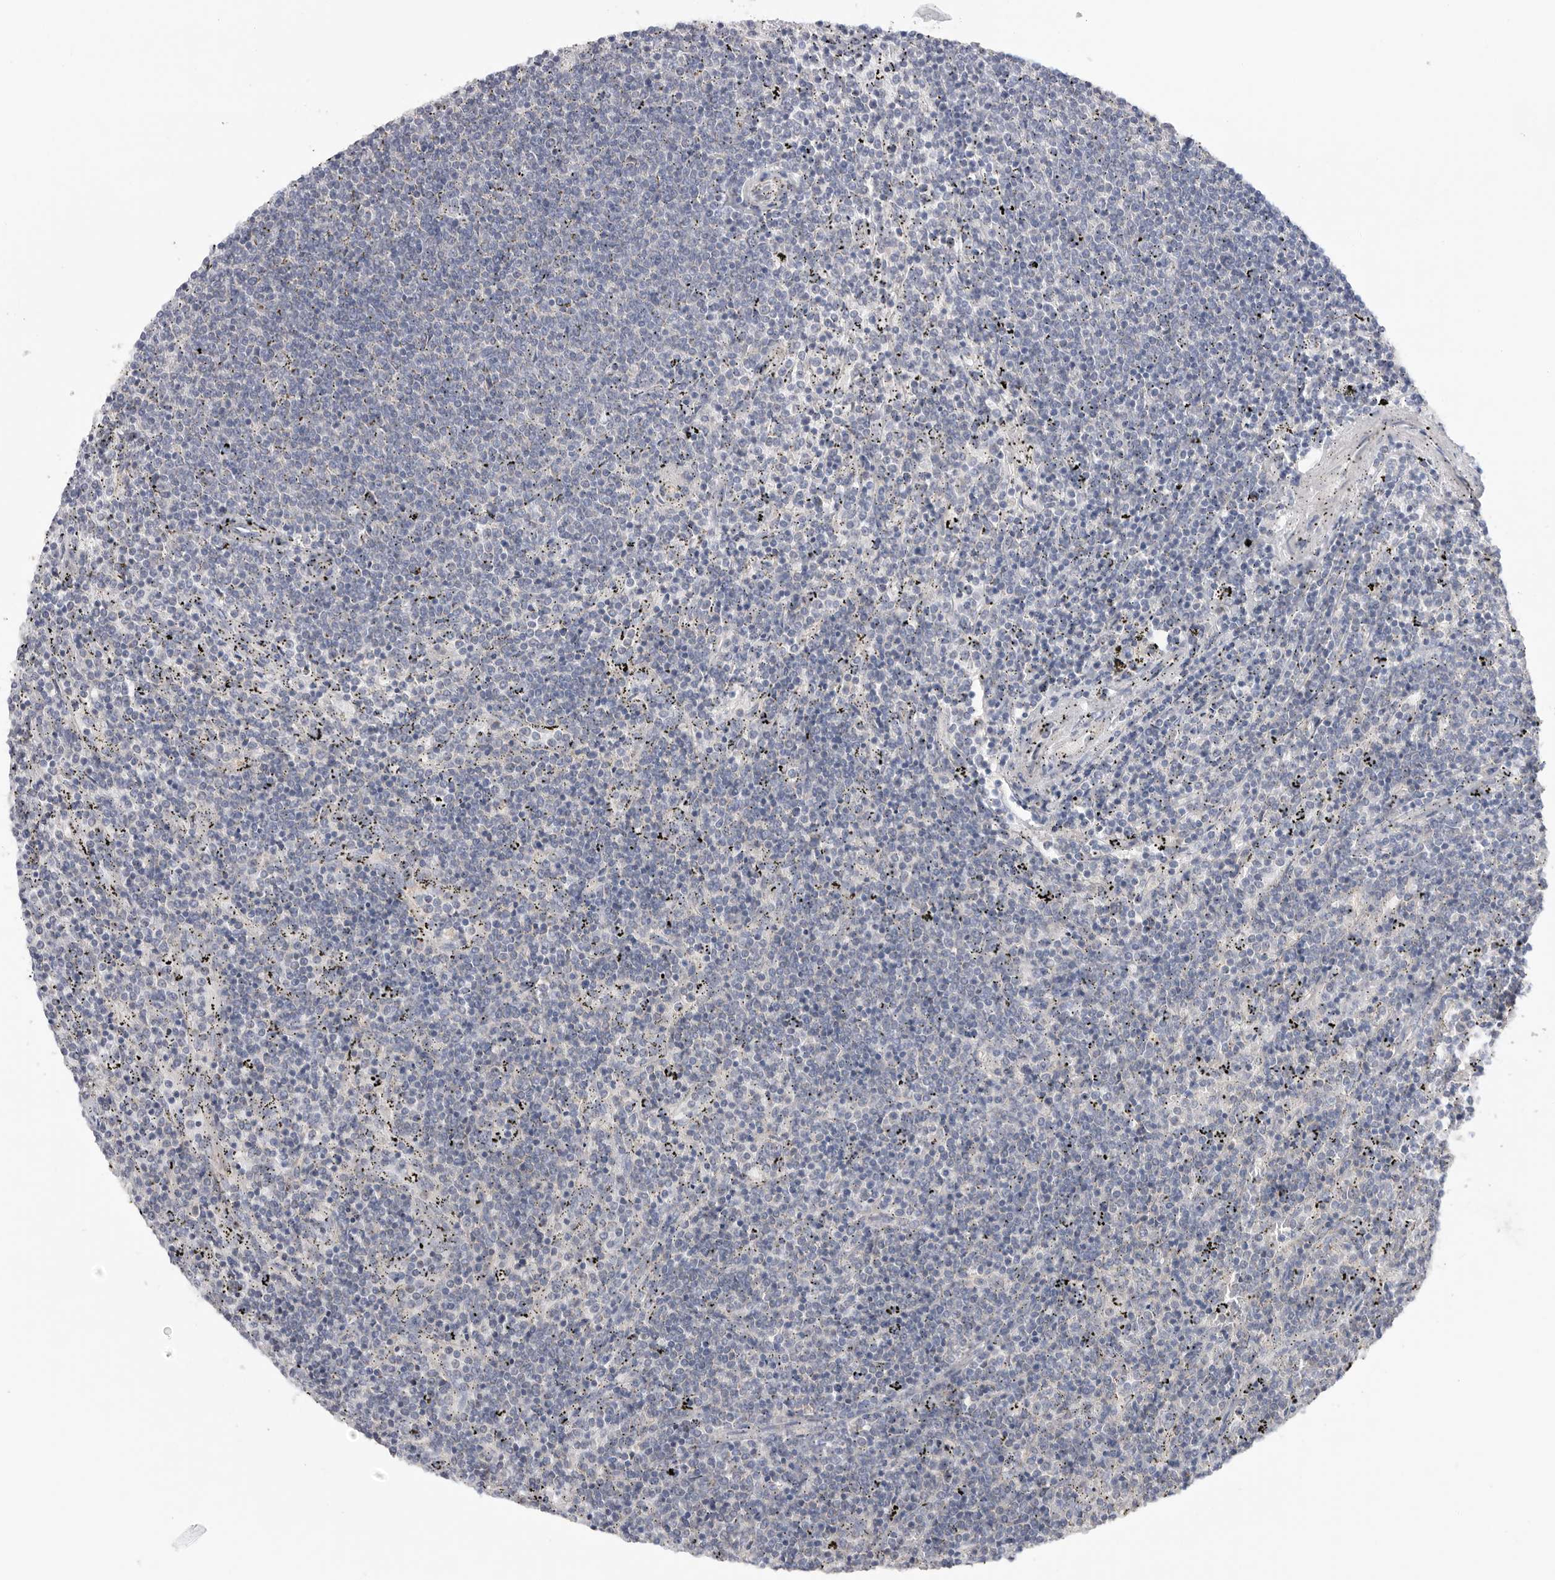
{"staining": {"intensity": "negative", "quantity": "none", "location": "none"}, "tissue": "lymphoma", "cell_type": "Tumor cells", "image_type": "cancer", "snomed": [{"axis": "morphology", "description": "Malignant lymphoma, non-Hodgkin's type, Low grade"}, {"axis": "topography", "description": "Spleen"}], "caption": "A histopathology image of lymphoma stained for a protein demonstrates no brown staining in tumor cells.", "gene": "MTFR1L", "patient": {"sex": "female", "age": 50}}